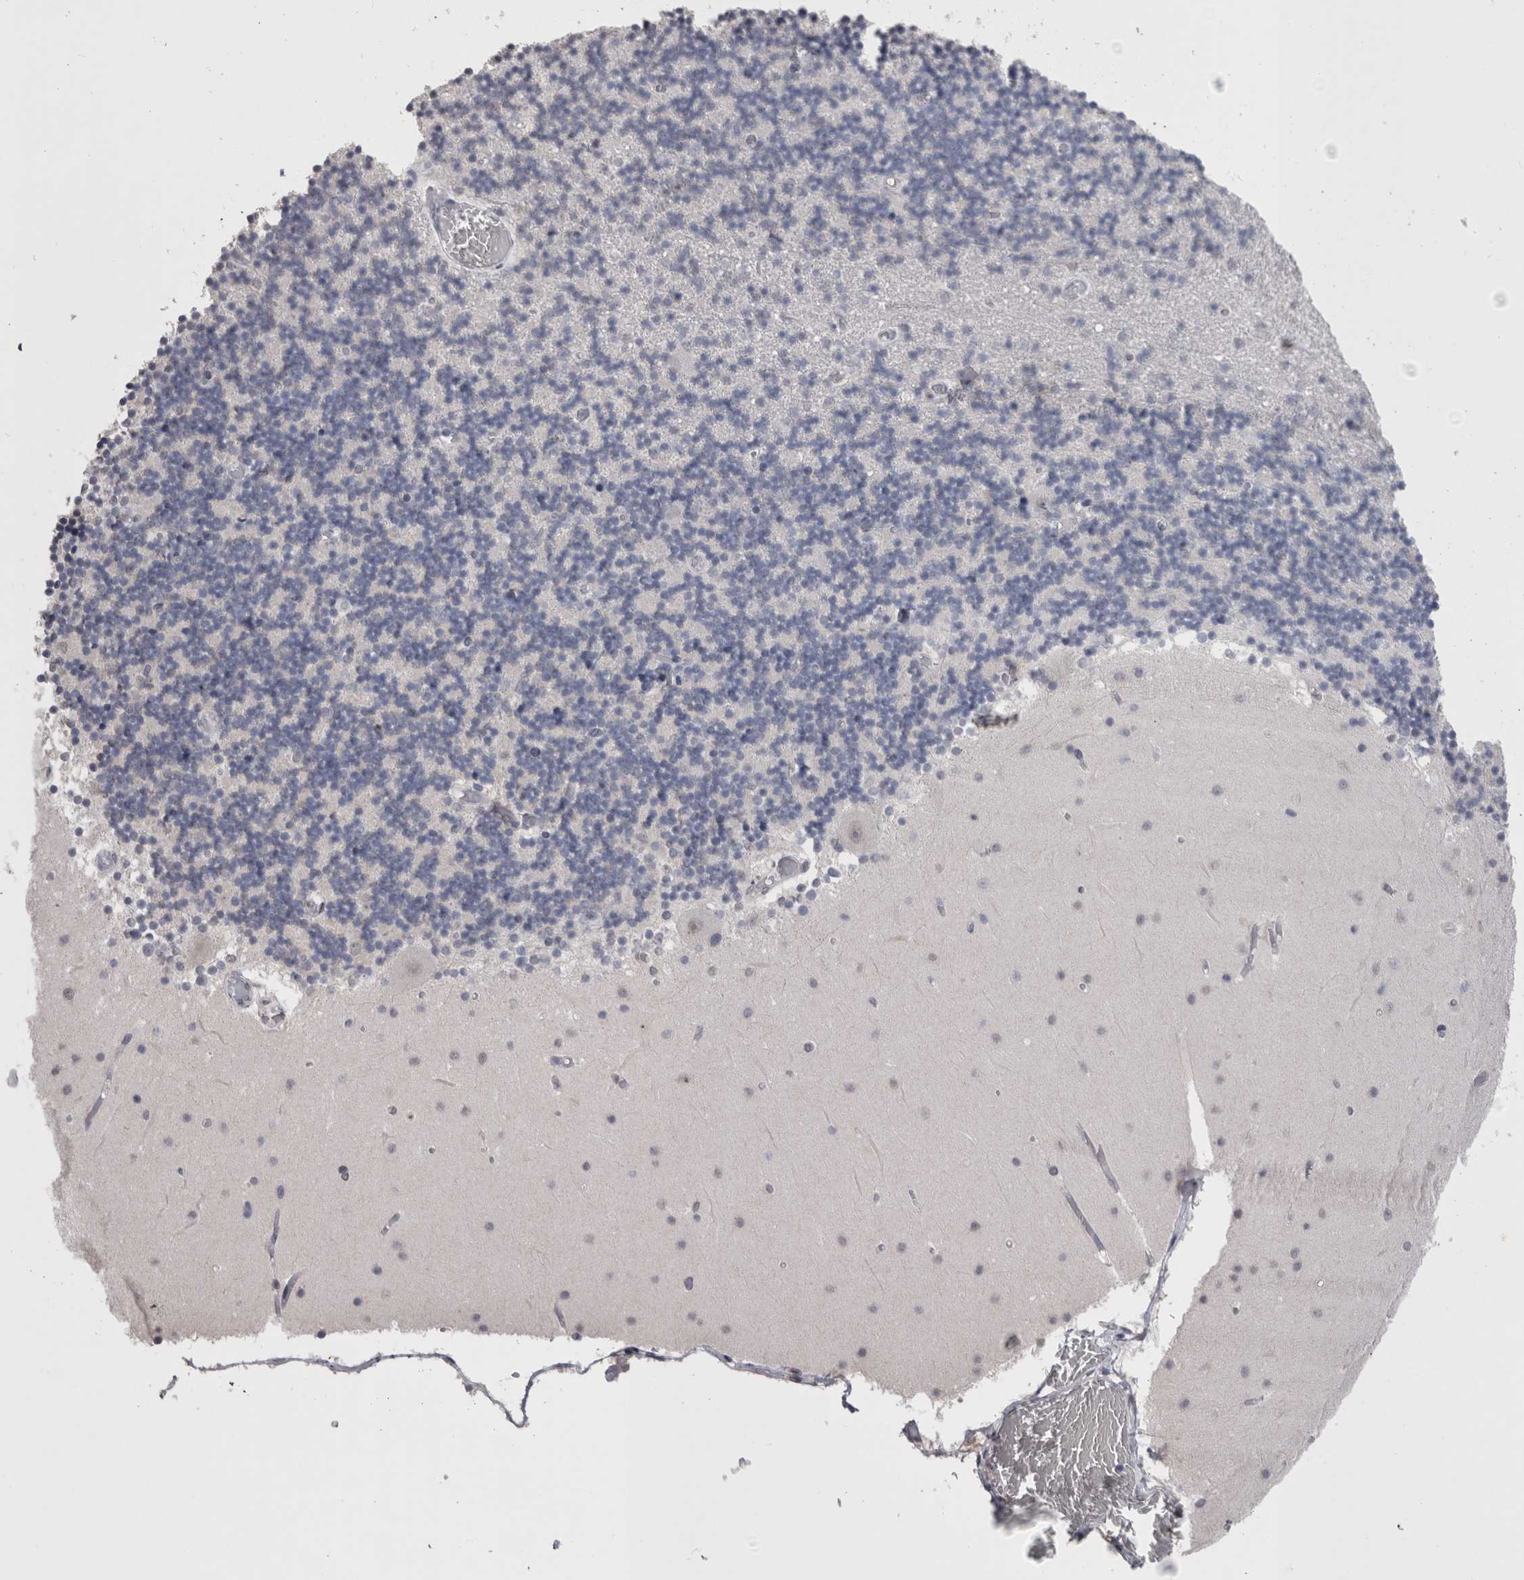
{"staining": {"intensity": "negative", "quantity": "none", "location": "none"}, "tissue": "cerebellum", "cell_type": "Cells in granular layer", "image_type": "normal", "snomed": [{"axis": "morphology", "description": "Normal tissue, NOS"}, {"axis": "topography", "description": "Cerebellum"}], "caption": "A high-resolution photomicrograph shows IHC staining of normal cerebellum, which shows no significant expression in cells in granular layer. (Brightfield microscopy of DAB (3,3'-diaminobenzidine) immunohistochemistry at high magnification).", "gene": "PAX5", "patient": {"sex": "female", "age": 28}}